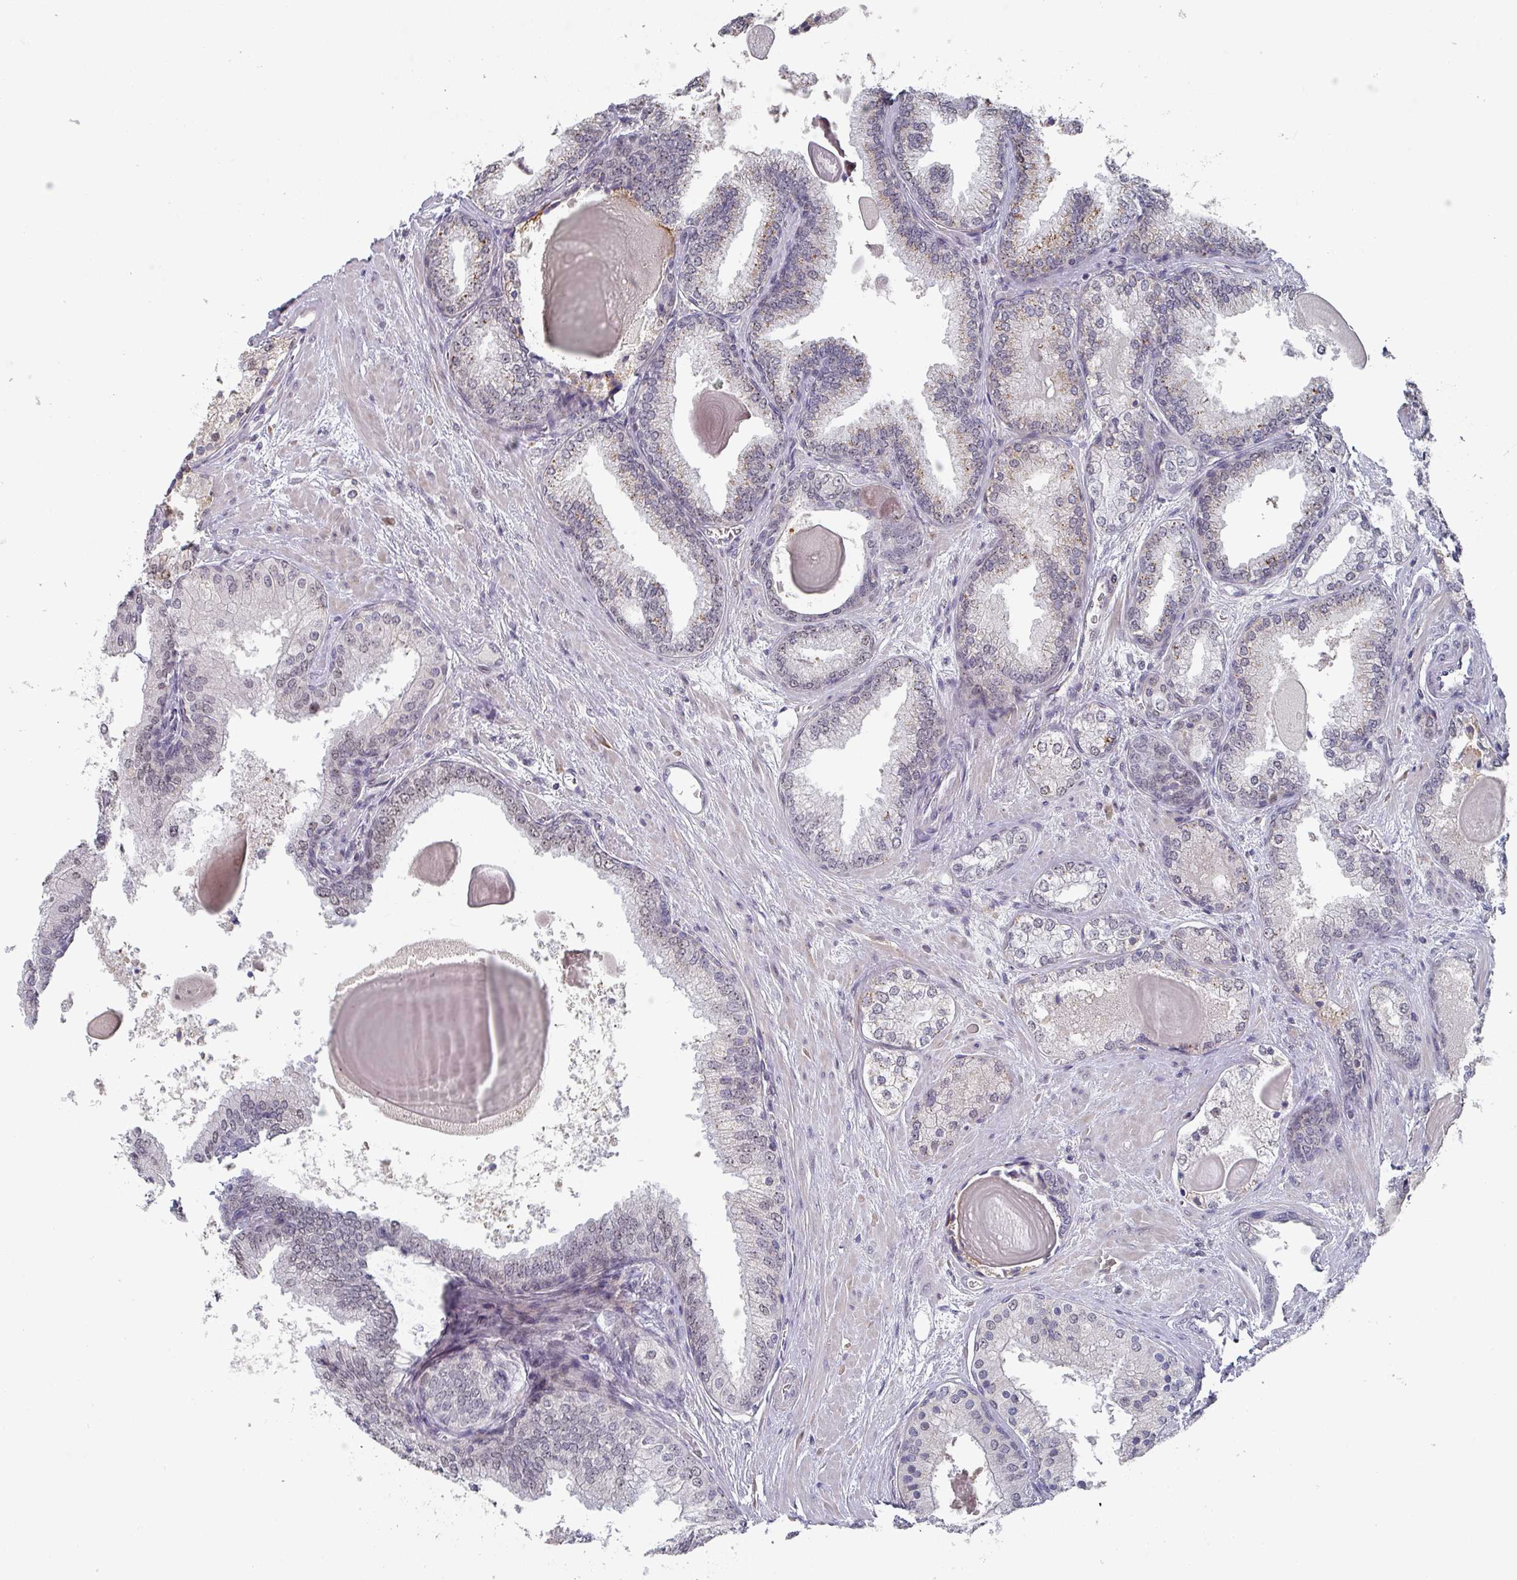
{"staining": {"intensity": "weak", "quantity": "<25%", "location": "nuclear"}, "tissue": "prostate cancer", "cell_type": "Tumor cells", "image_type": "cancer", "snomed": [{"axis": "morphology", "description": "Adenocarcinoma, High grade"}, {"axis": "topography", "description": "Prostate"}], "caption": "Immunohistochemistry (IHC) micrograph of neoplastic tissue: prostate adenocarcinoma (high-grade) stained with DAB demonstrates no significant protein positivity in tumor cells.", "gene": "ZNF654", "patient": {"sex": "male", "age": 63}}